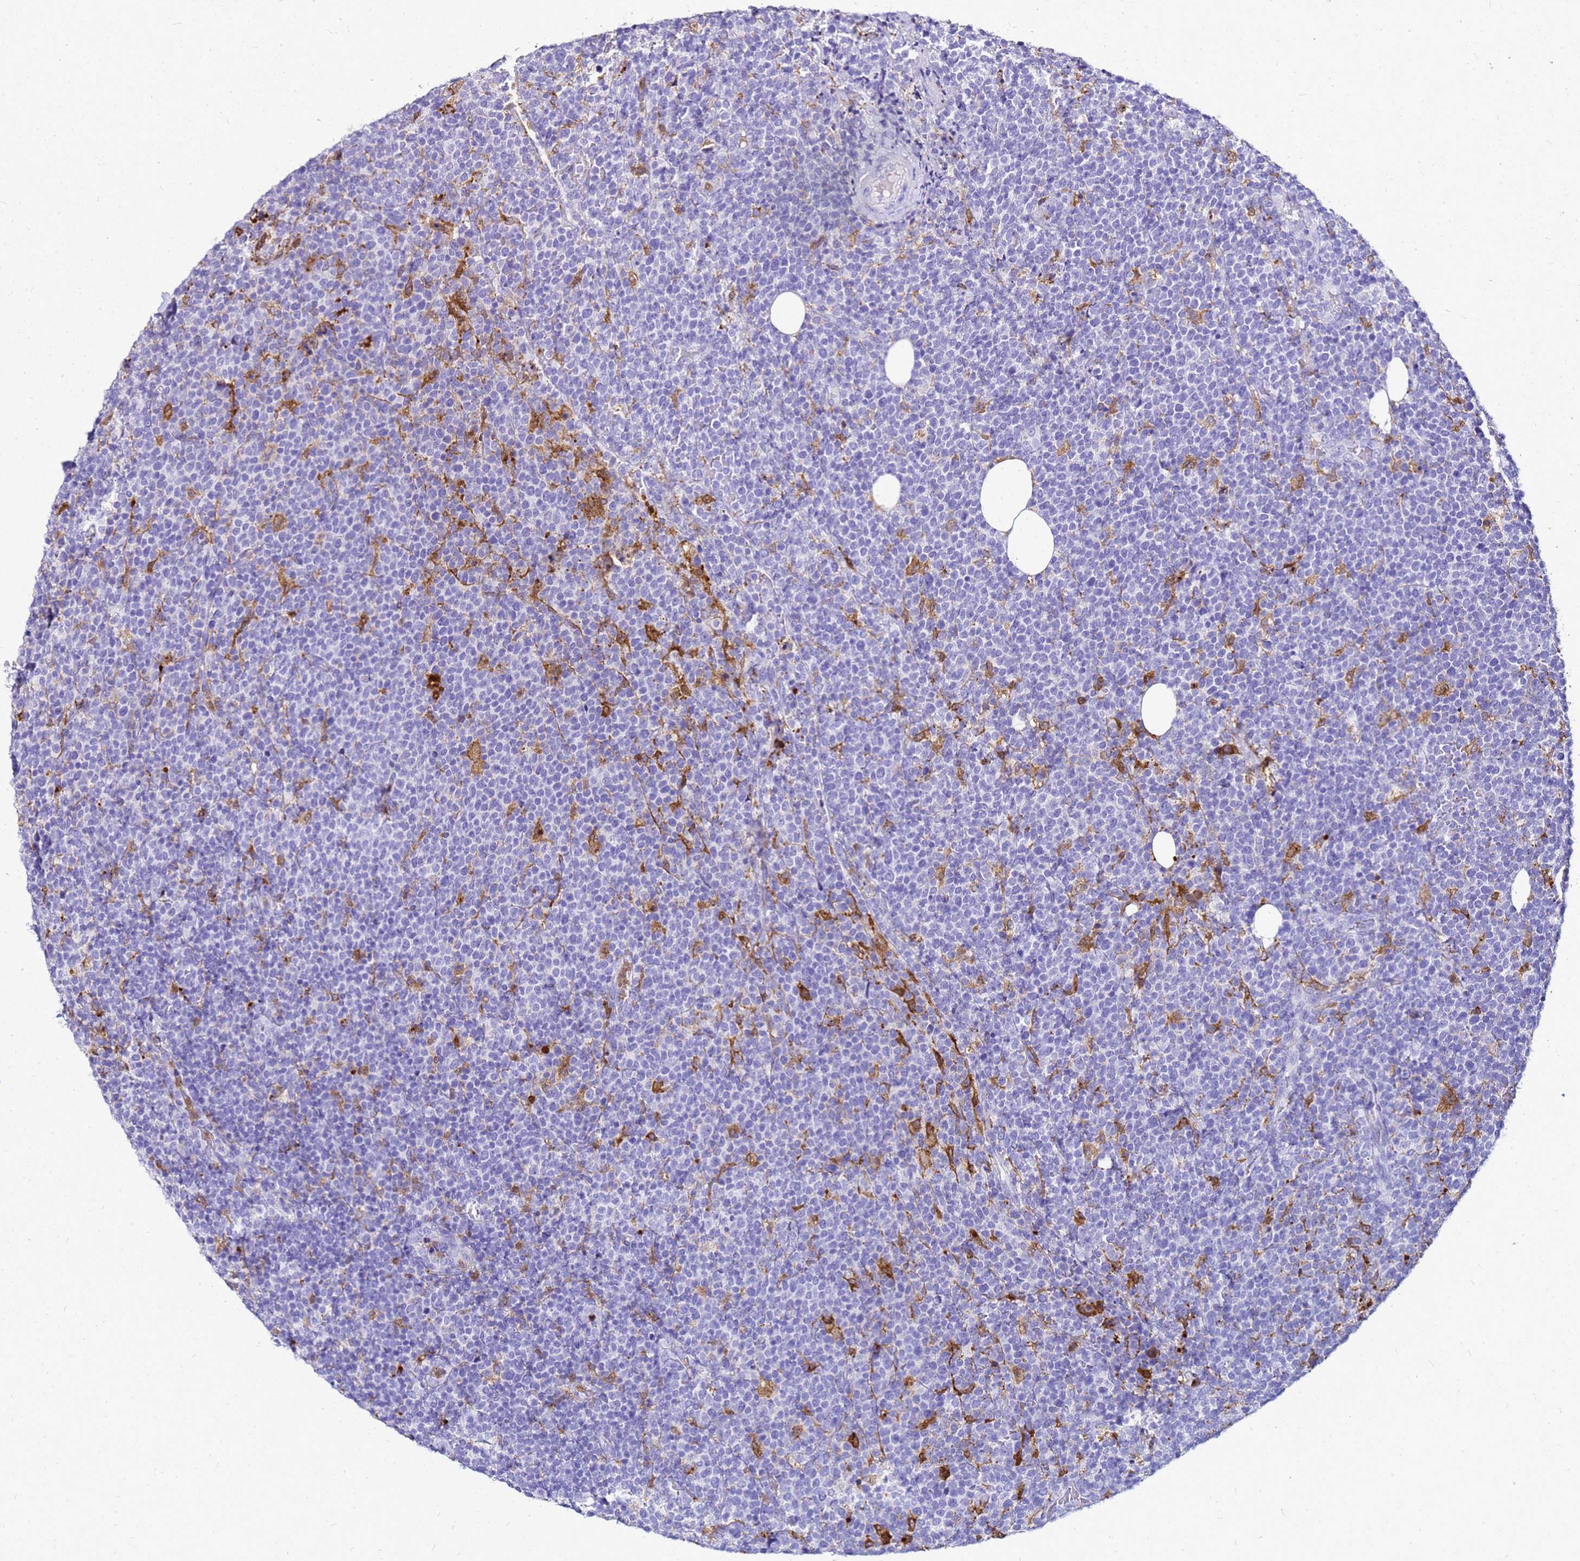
{"staining": {"intensity": "negative", "quantity": "none", "location": "none"}, "tissue": "lymphoma", "cell_type": "Tumor cells", "image_type": "cancer", "snomed": [{"axis": "morphology", "description": "Malignant lymphoma, non-Hodgkin's type, High grade"}, {"axis": "topography", "description": "Lymph node"}], "caption": "An image of human lymphoma is negative for staining in tumor cells.", "gene": "CSTA", "patient": {"sex": "male", "age": 61}}